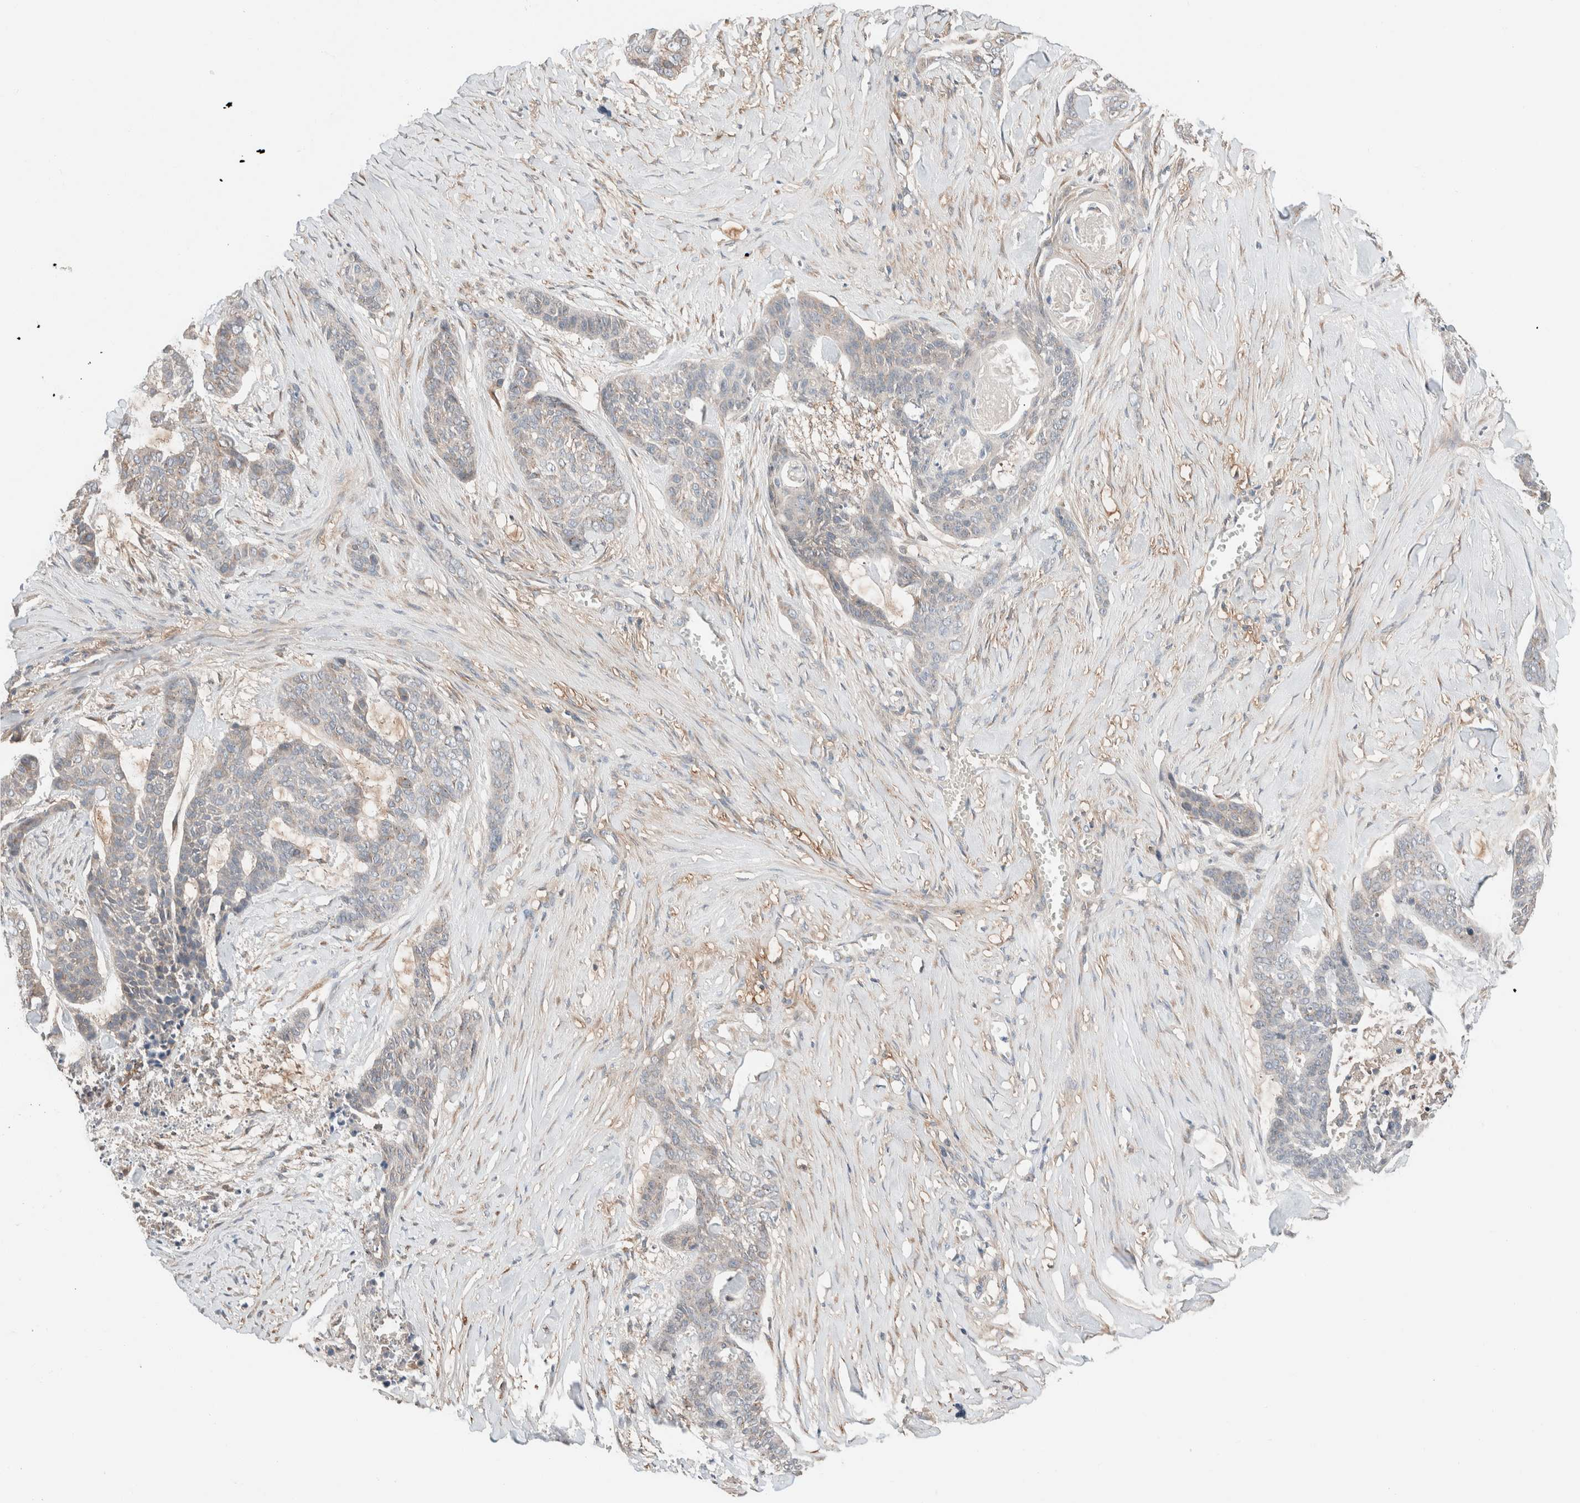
{"staining": {"intensity": "negative", "quantity": "none", "location": "none"}, "tissue": "skin cancer", "cell_type": "Tumor cells", "image_type": "cancer", "snomed": [{"axis": "morphology", "description": "Basal cell carcinoma"}, {"axis": "topography", "description": "Skin"}], "caption": "Skin cancer (basal cell carcinoma) stained for a protein using immunohistochemistry exhibits no staining tumor cells.", "gene": "PCM1", "patient": {"sex": "female", "age": 64}}